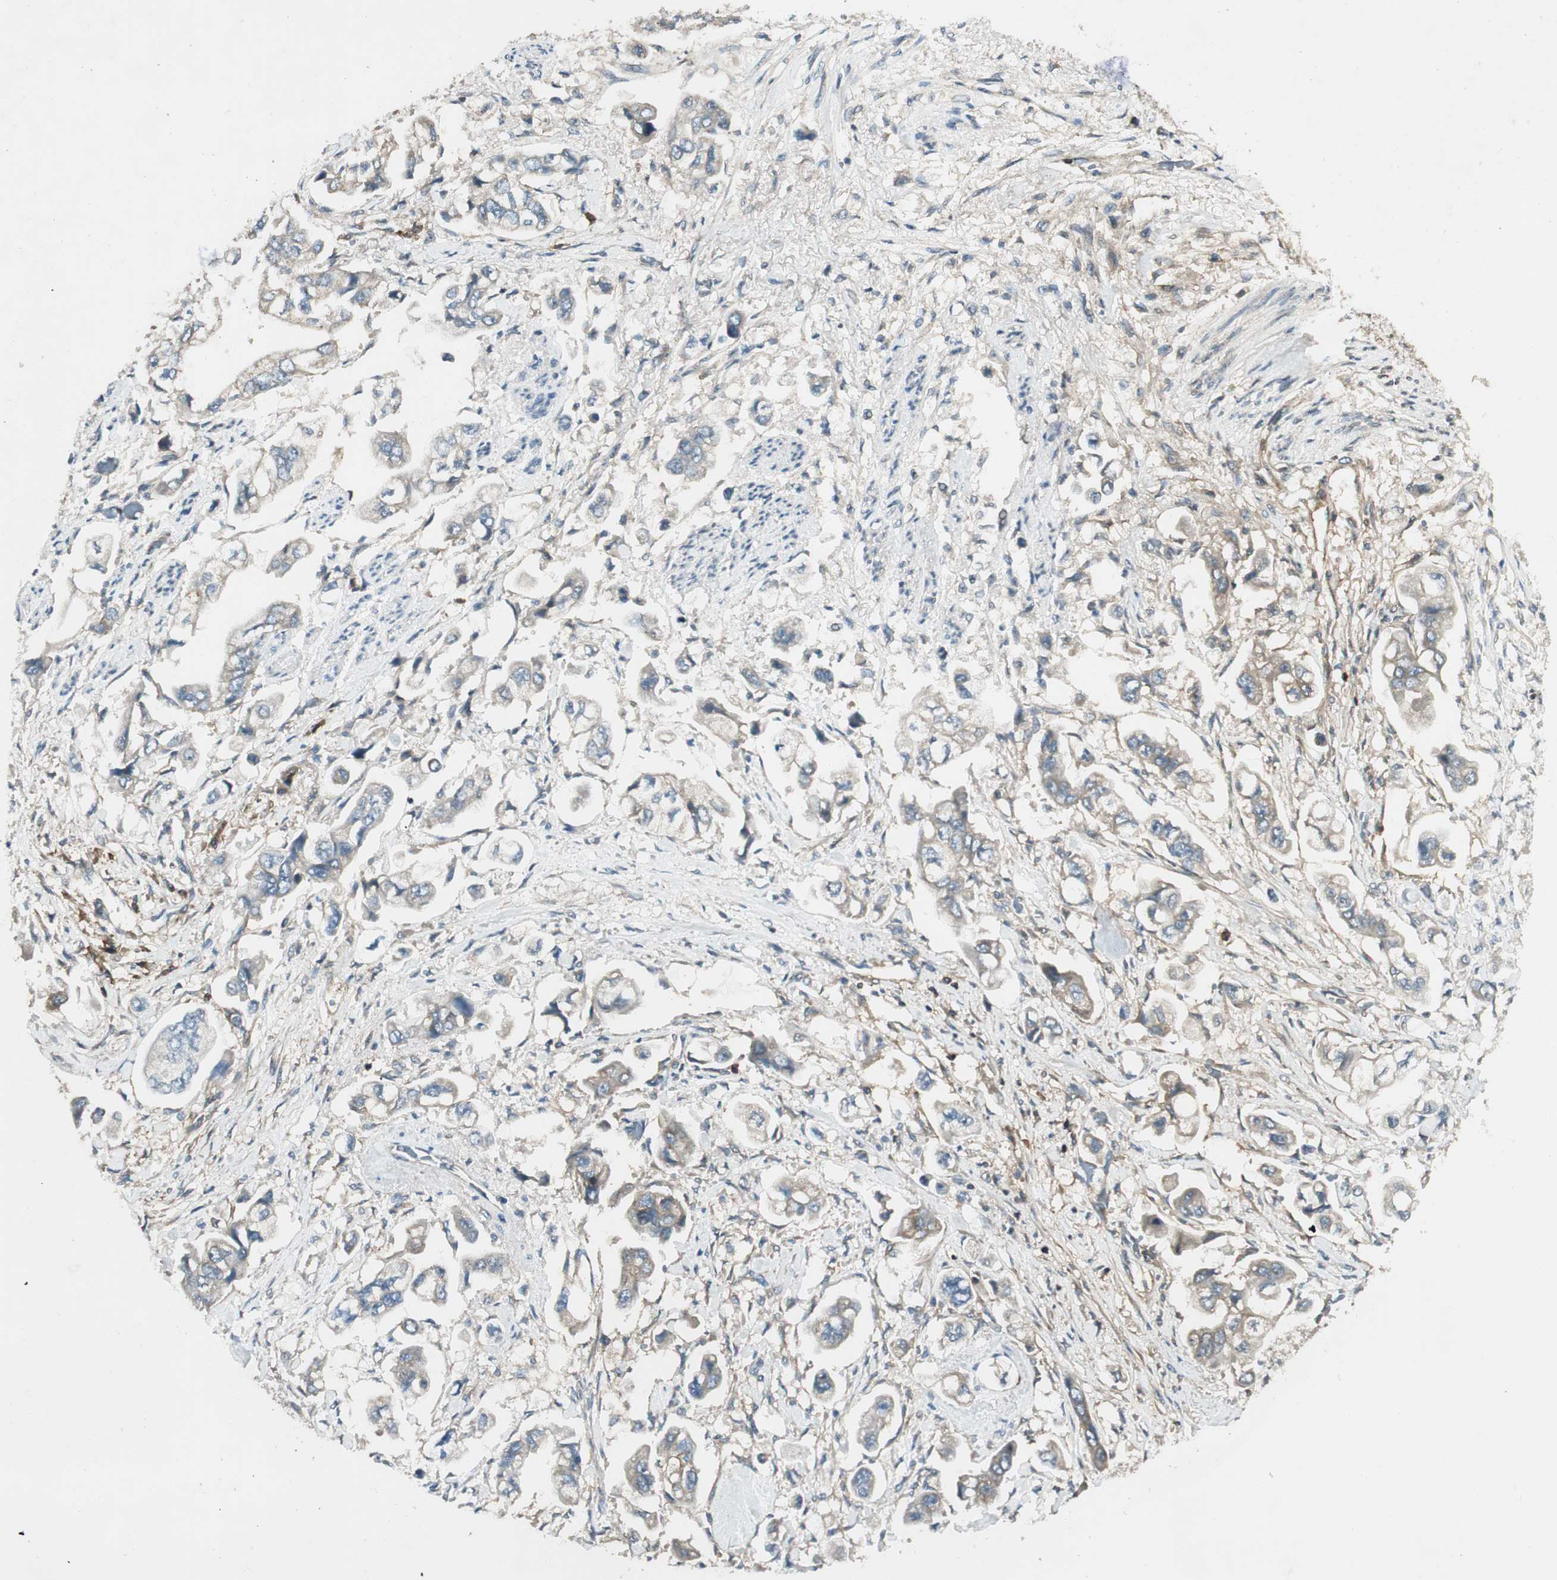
{"staining": {"intensity": "weak", "quantity": ">75%", "location": "cytoplasmic/membranous"}, "tissue": "stomach cancer", "cell_type": "Tumor cells", "image_type": "cancer", "snomed": [{"axis": "morphology", "description": "Adenocarcinoma, NOS"}, {"axis": "topography", "description": "Stomach"}], "caption": "About >75% of tumor cells in stomach cancer demonstrate weak cytoplasmic/membranous protein expression as visualized by brown immunohistochemical staining.", "gene": "BTN3A3", "patient": {"sex": "male", "age": 62}}